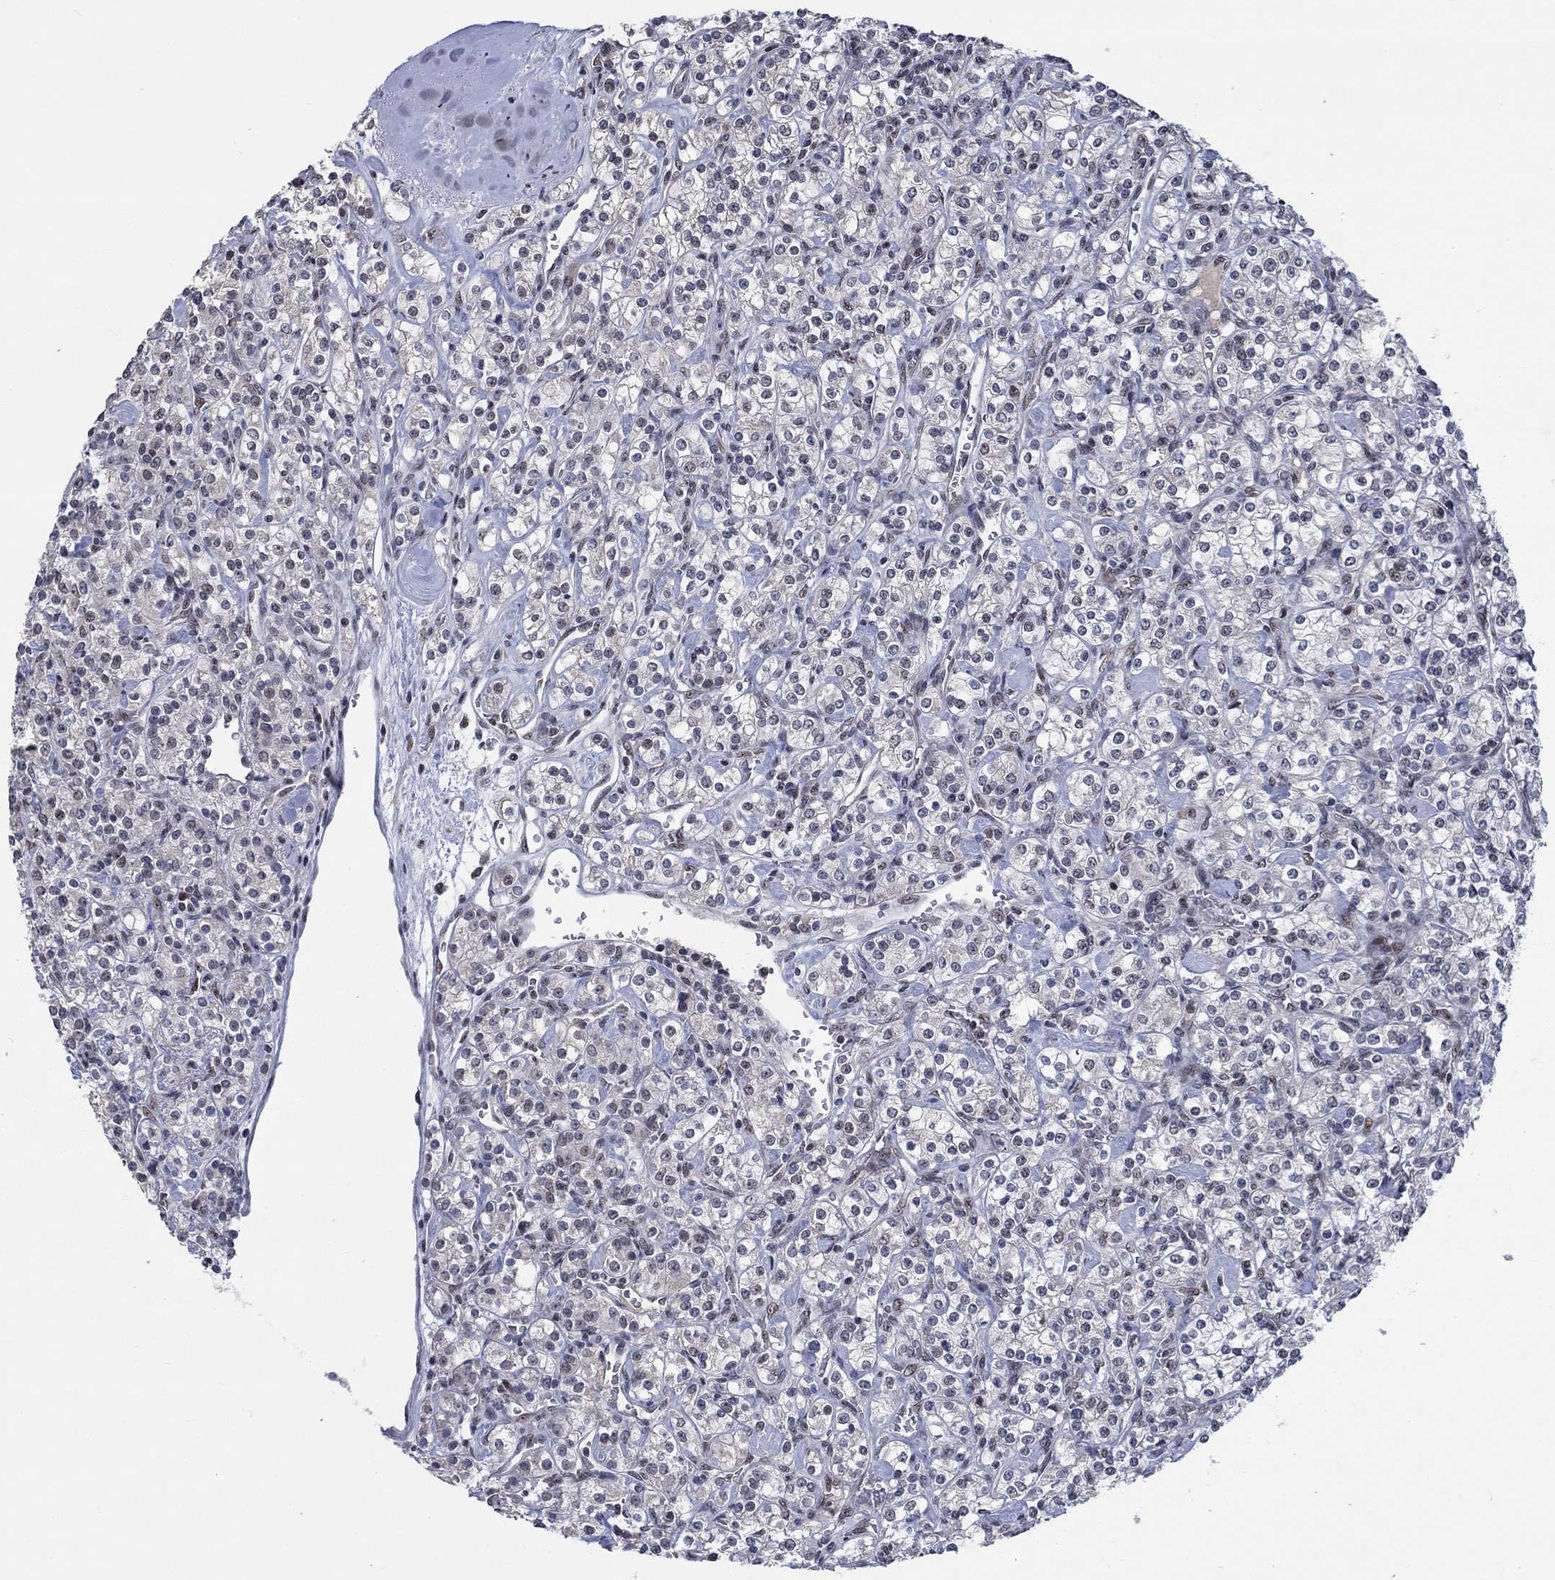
{"staining": {"intensity": "negative", "quantity": "none", "location": "none"}, "tissue": "renal cancer", "cell_type": "Tumor cells", "image_type": "cancer", "snomed": [{"axis": "morphology", "description": "Adenocarcinoma, NOS"}, {"axis": "topography", "description": "Kidney"}], "caption": "There is no significant staining in tumor cells of renal adenocarcinoma.", "gene": "HTN1", "patient": {"sex": "male", "age": 77}}